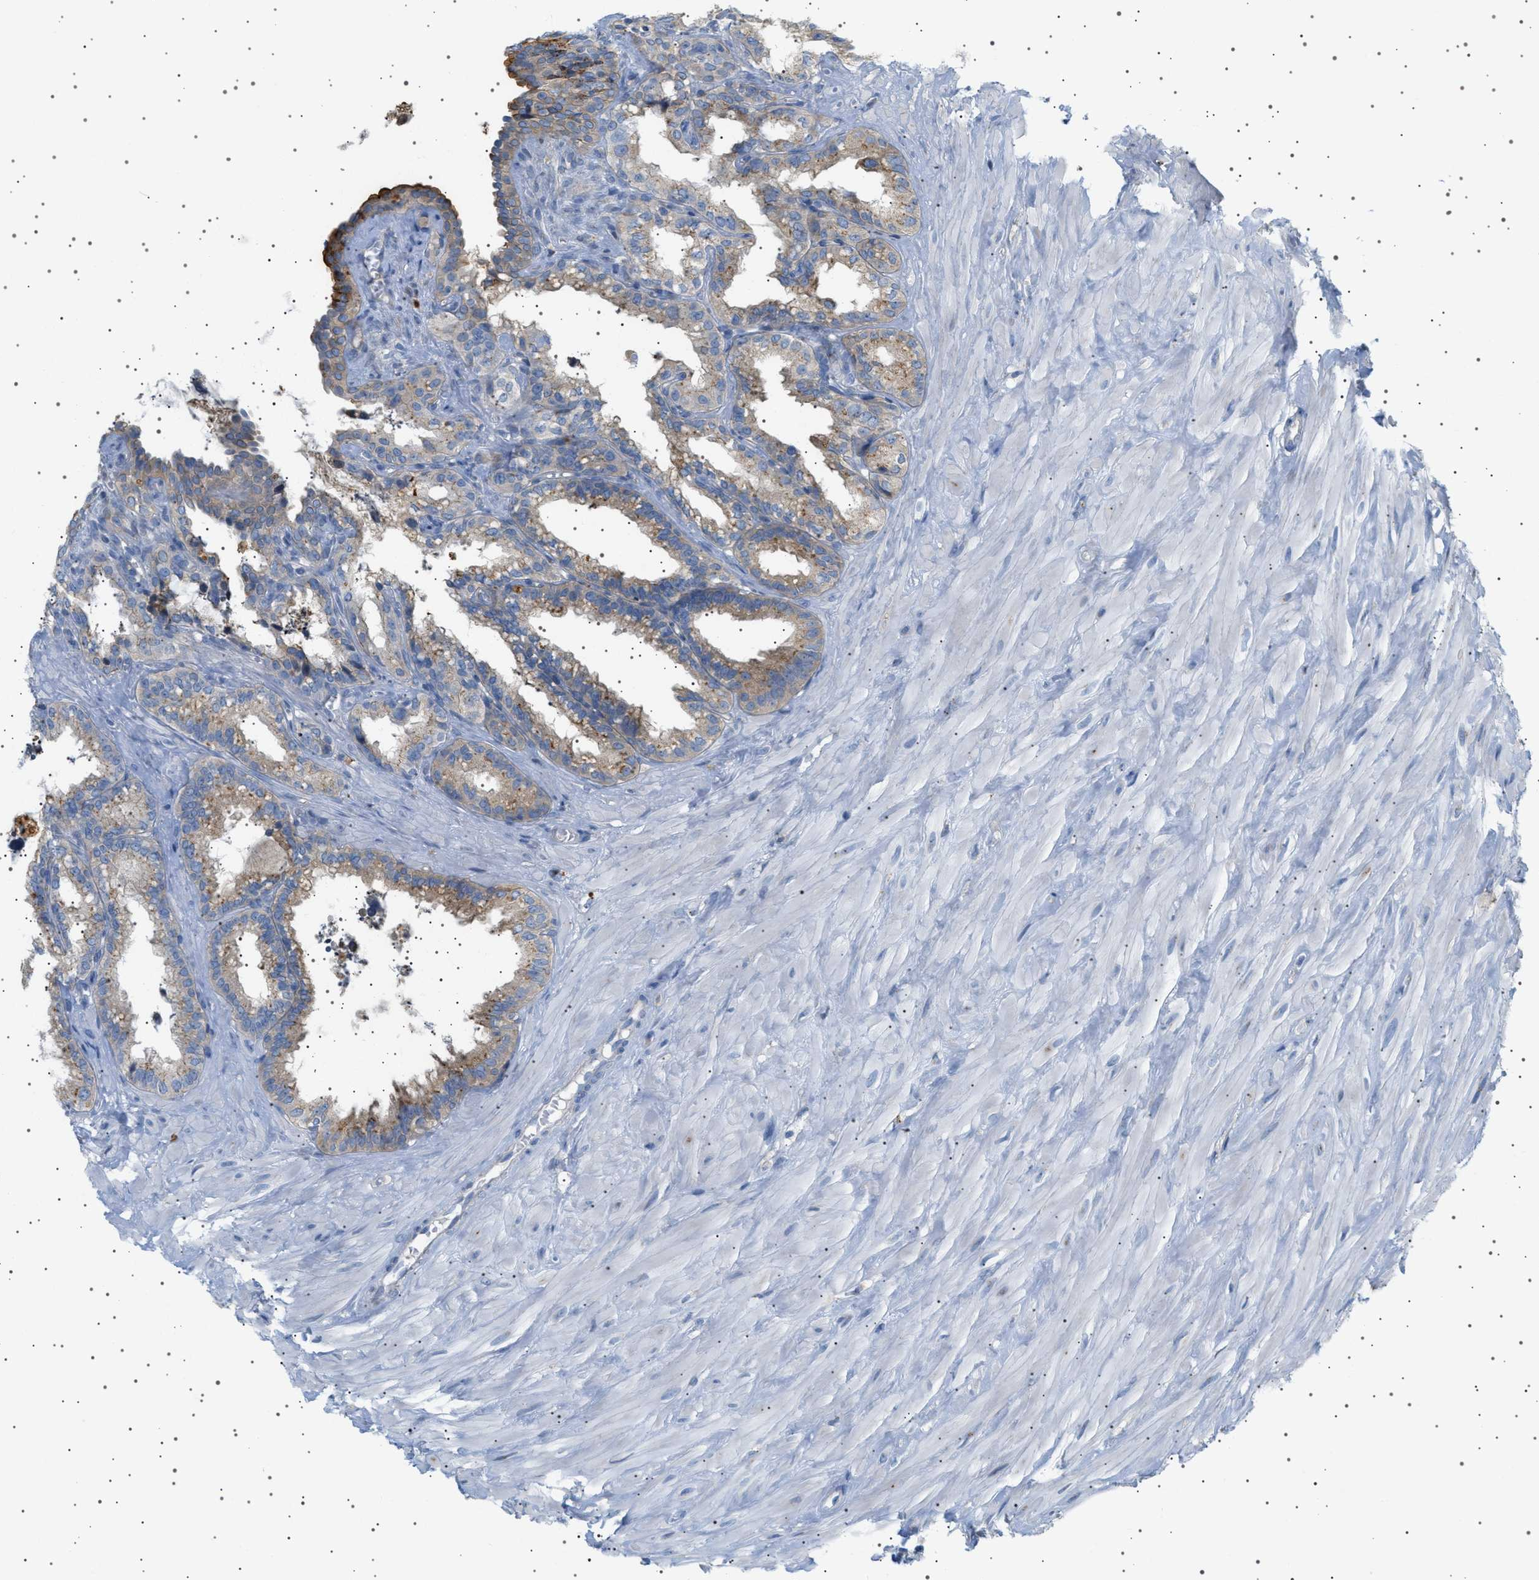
{"staining": {"intensity": "moderate", "quantity": "<25%", "location": "cytoplasmic/membranous"}, "tissue": "seminal vesicle", "cell_type": "Glandular cells", "image_type": "normal", "snomed": [{"axis": "morphology", "description": "Normal tissue, NOS"}, {"axis": "topography", "description": "Seminal veicle"}], "caption": "Glandular cells exhibit low levels of moderate cytoplasmic/membranous expression in about <25% of cells in unremarkable seminal vesicle.", "gene": "ADCY10", "patient": {"sex": "male", "age": 64}}